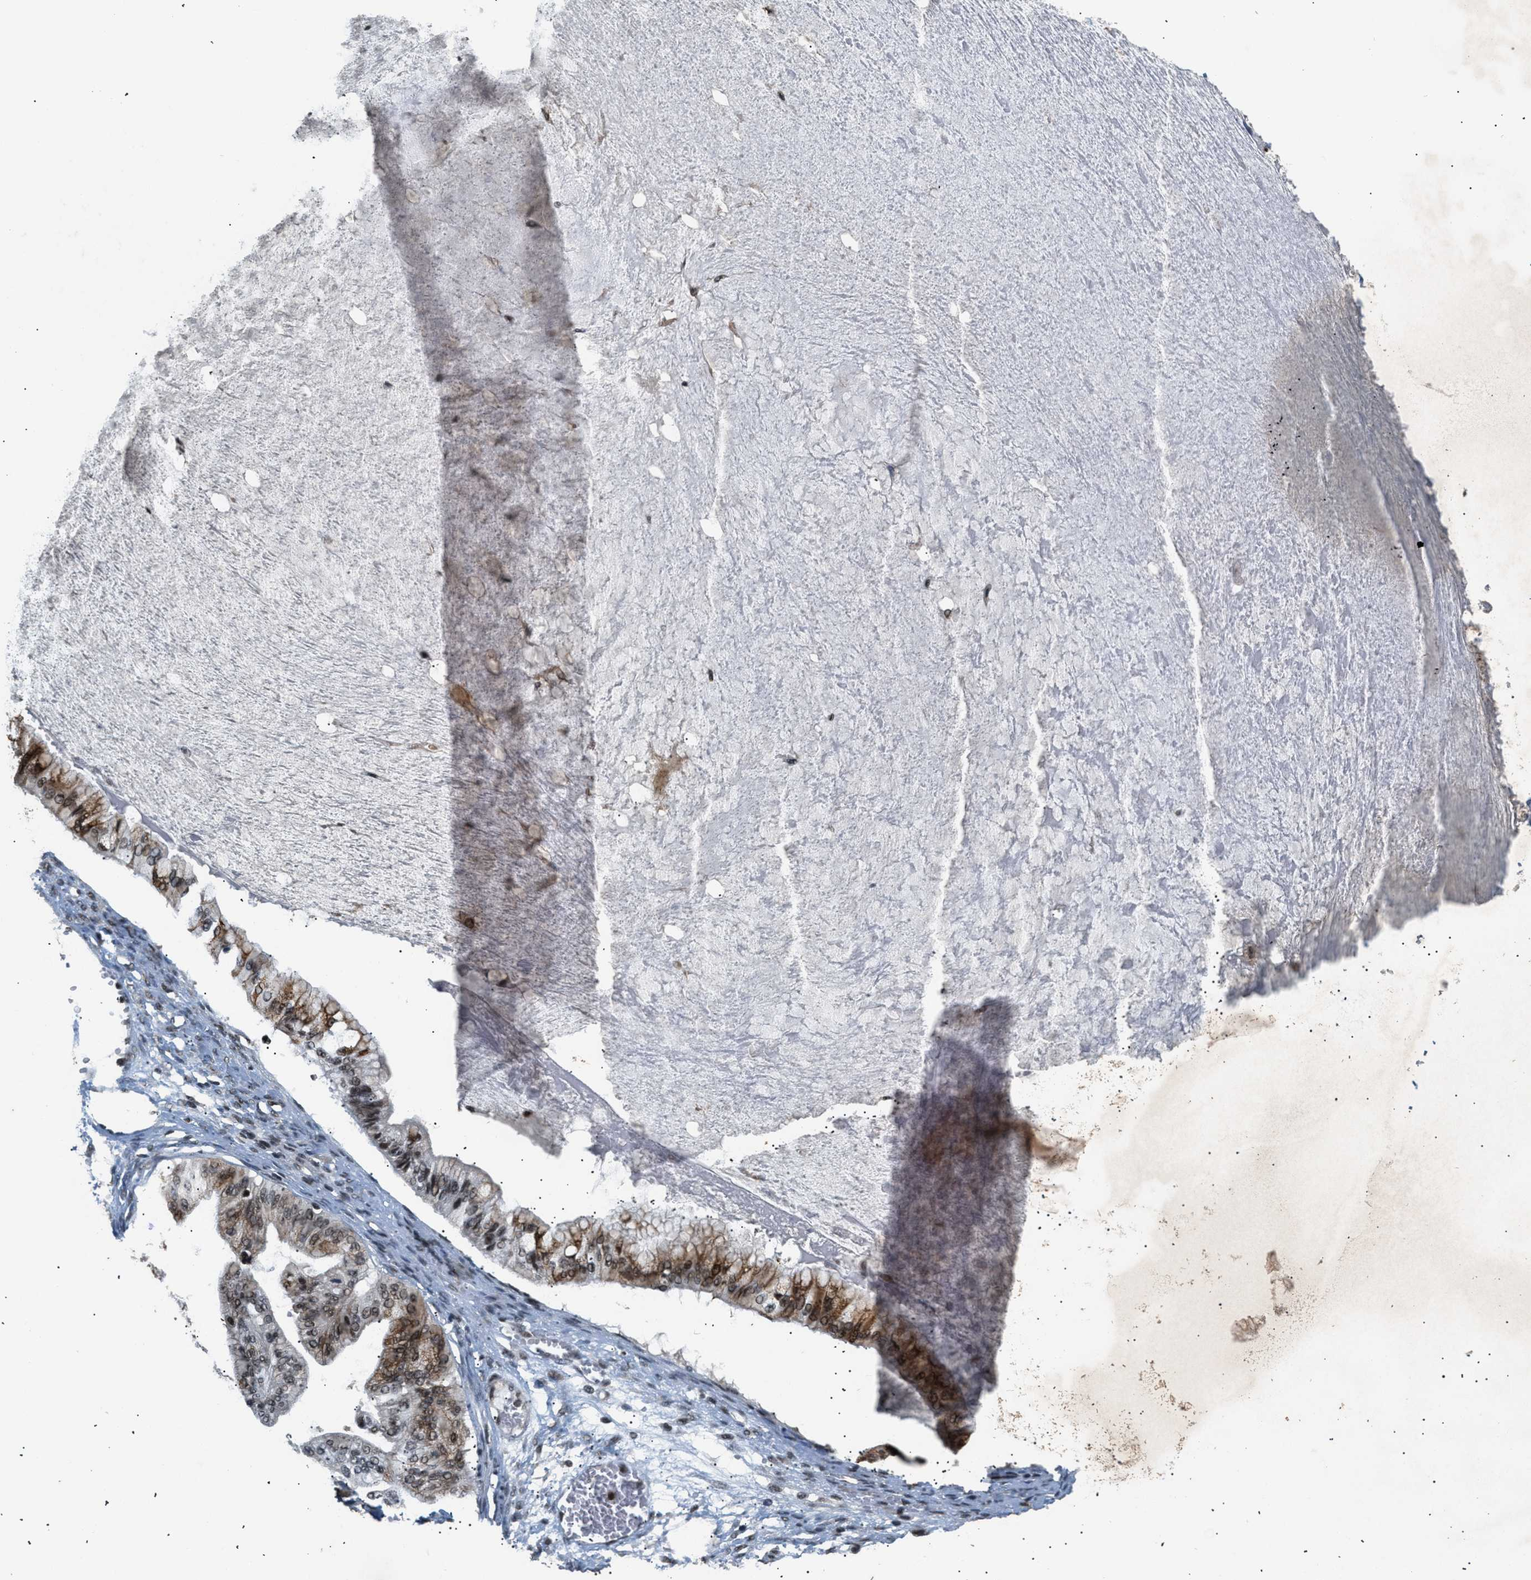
{"staining": {"intensity": "weak", "quantity": ">75%", "location": "nuclear"}, "tissue": "ovarian cancer", "cell_type": "Tumor cells", "image_type": "cancer", "snomed": [{"axis": "morphology", "description": "Cystadenocarcinoma, mucinous, NOS"}, {"axis": "topography", "description": "Ovary"}], "caption": "Approximately >75% of tumor cells in human ovarian mucinous cystadenocarcinoma reveal weak nuclear protein expression as visualized by brown immunohistochemical staining.", "gene": "RBM5", "patient": {"sex": "female", "age": 57}}